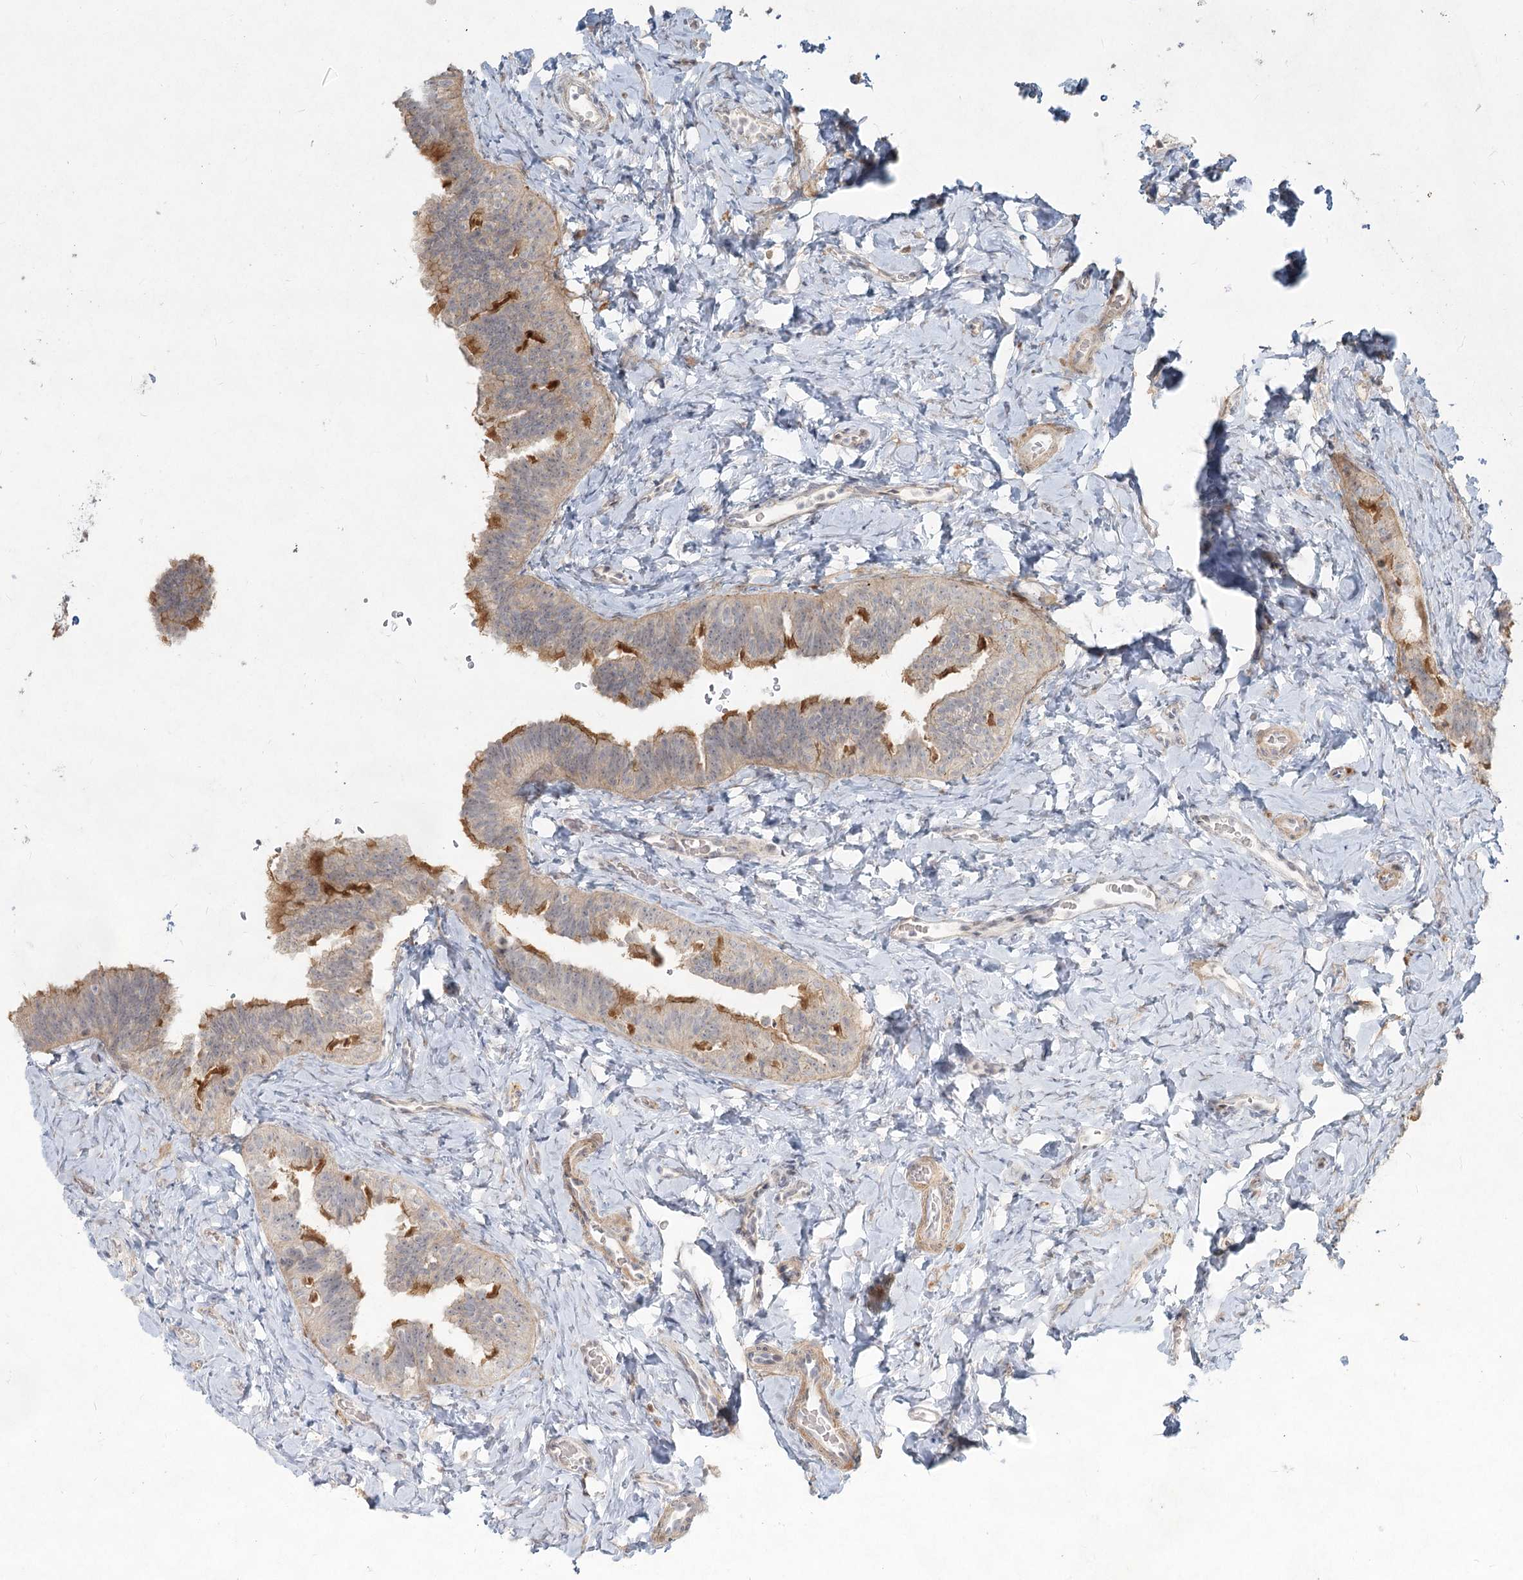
{"staining": {"intensity": "moderate", "quantity": "25%-75%", "location": "cytoplasmic/membranous"}, "tissue": "fallopian tube", "cell_type": "Glandular cells", "image_type": "normal", "snomed": [{"axis": "morphology", "description": "Normal tissue, NOS"}, {"axis": "topography", "description": "Fallopian tube"}], "caption": "Immunohistochemistry (IHC) of unremarkable human fallopian tube reveals medium levels of moderate cytoplasmic/membranous expression in approximately 25%-75% of glandular cells.", "gene": "LRP2BP", "patient": {"sex": "female", "age": 39}}